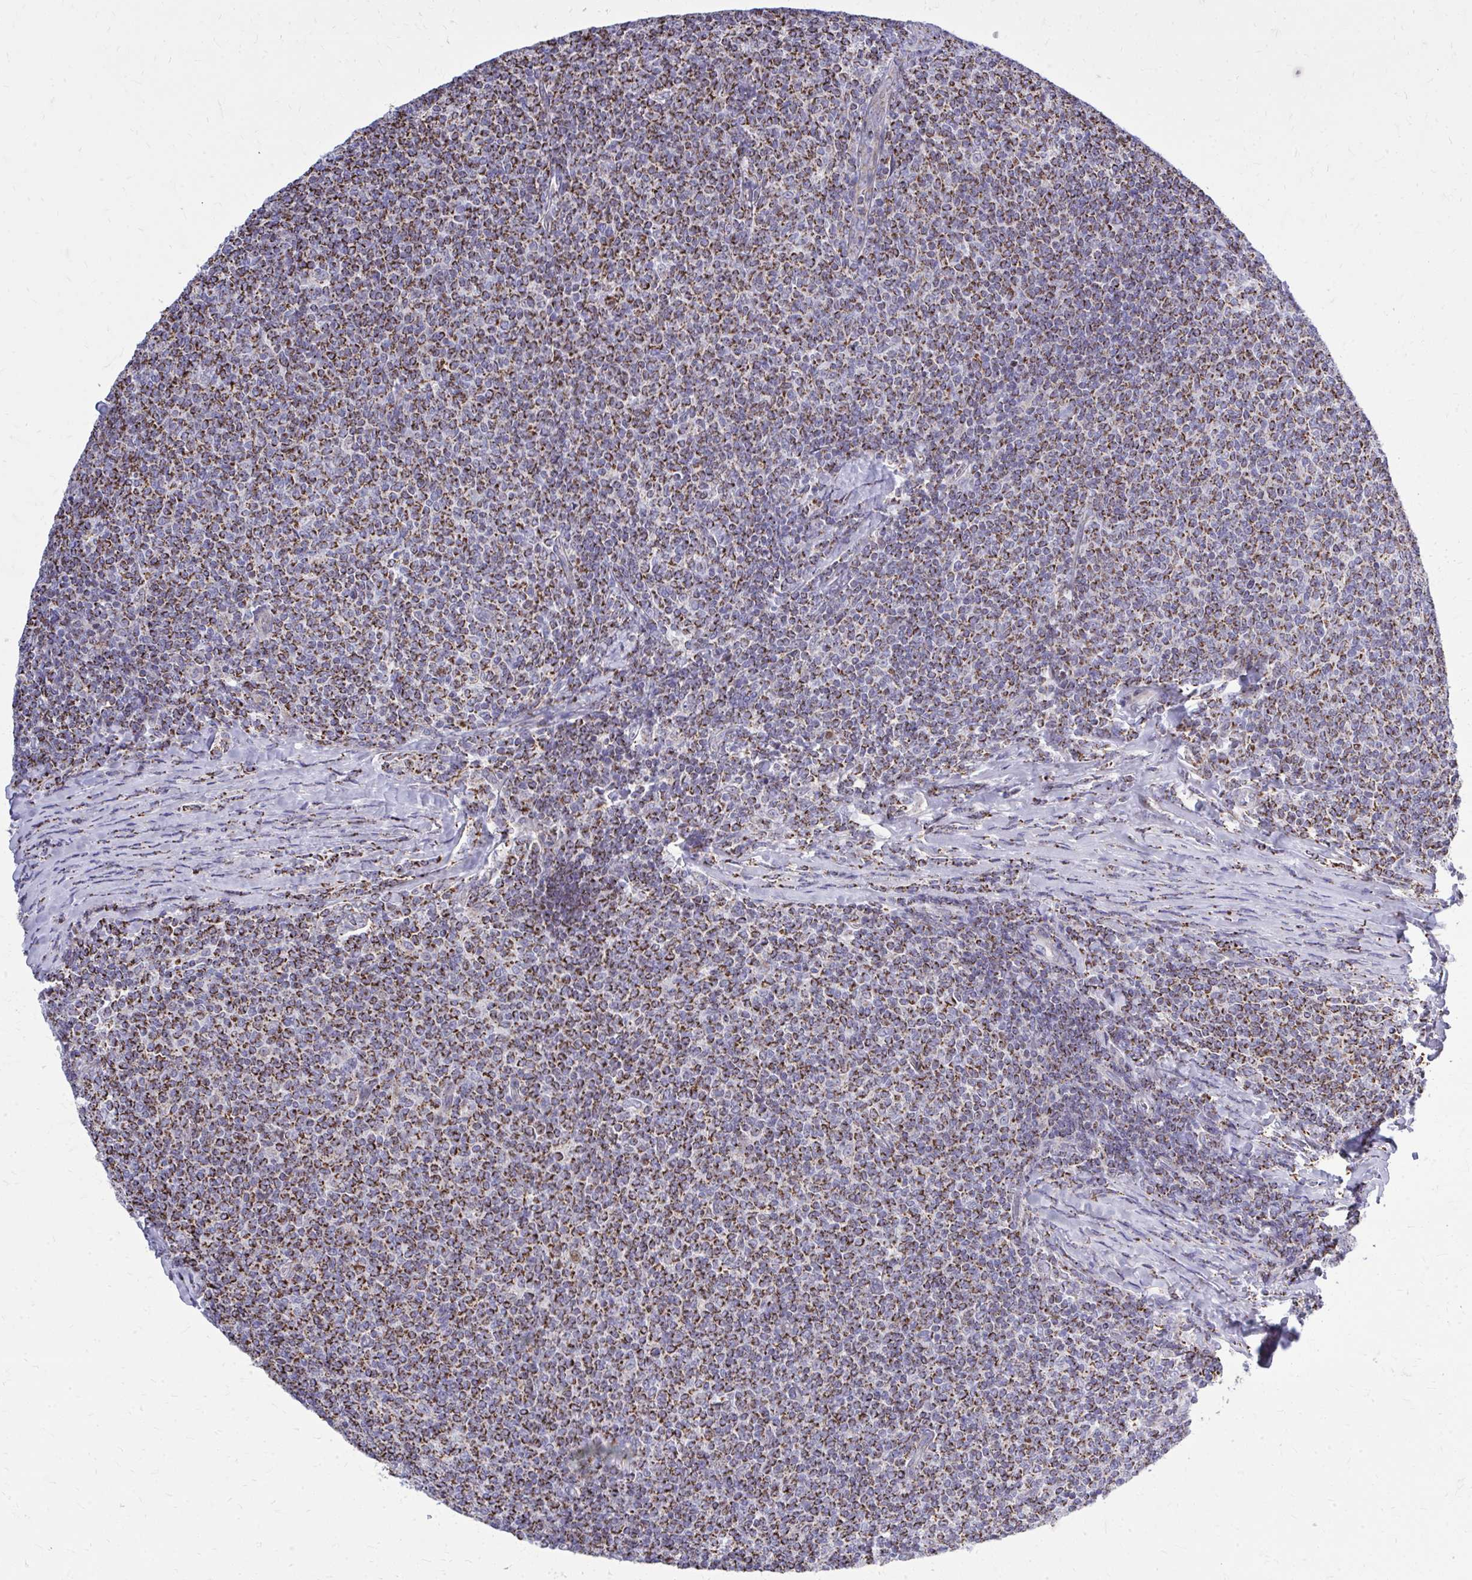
{"staining": {"intensity": "strong", "quantity": ">75%", "location": "cytoplasmic/membranous"}, "tissue": "lymphoma", "cell_type": "Tumor cells", "image_type": "cancer", "snomed": [{"axis": "morphology", "description": "Malignant lymphoma, non-Hodgkin's type, Low grade"}, {"axis": "topography", "description": "Lymph node"}], "caption": "Malignant lymphoma, non-Hodgkin's type (low-grade) stained with DAB (3,3'-diaminobenzidine) IHC shows high levels of strong cytoplasmic/membranous positivity in about >75% of tumor cells. (DAB IHC, brown staining for protein, blue staining for nuclei).", "gene": "ZNF362", "patient": {"sex": "male", "age": 52}}